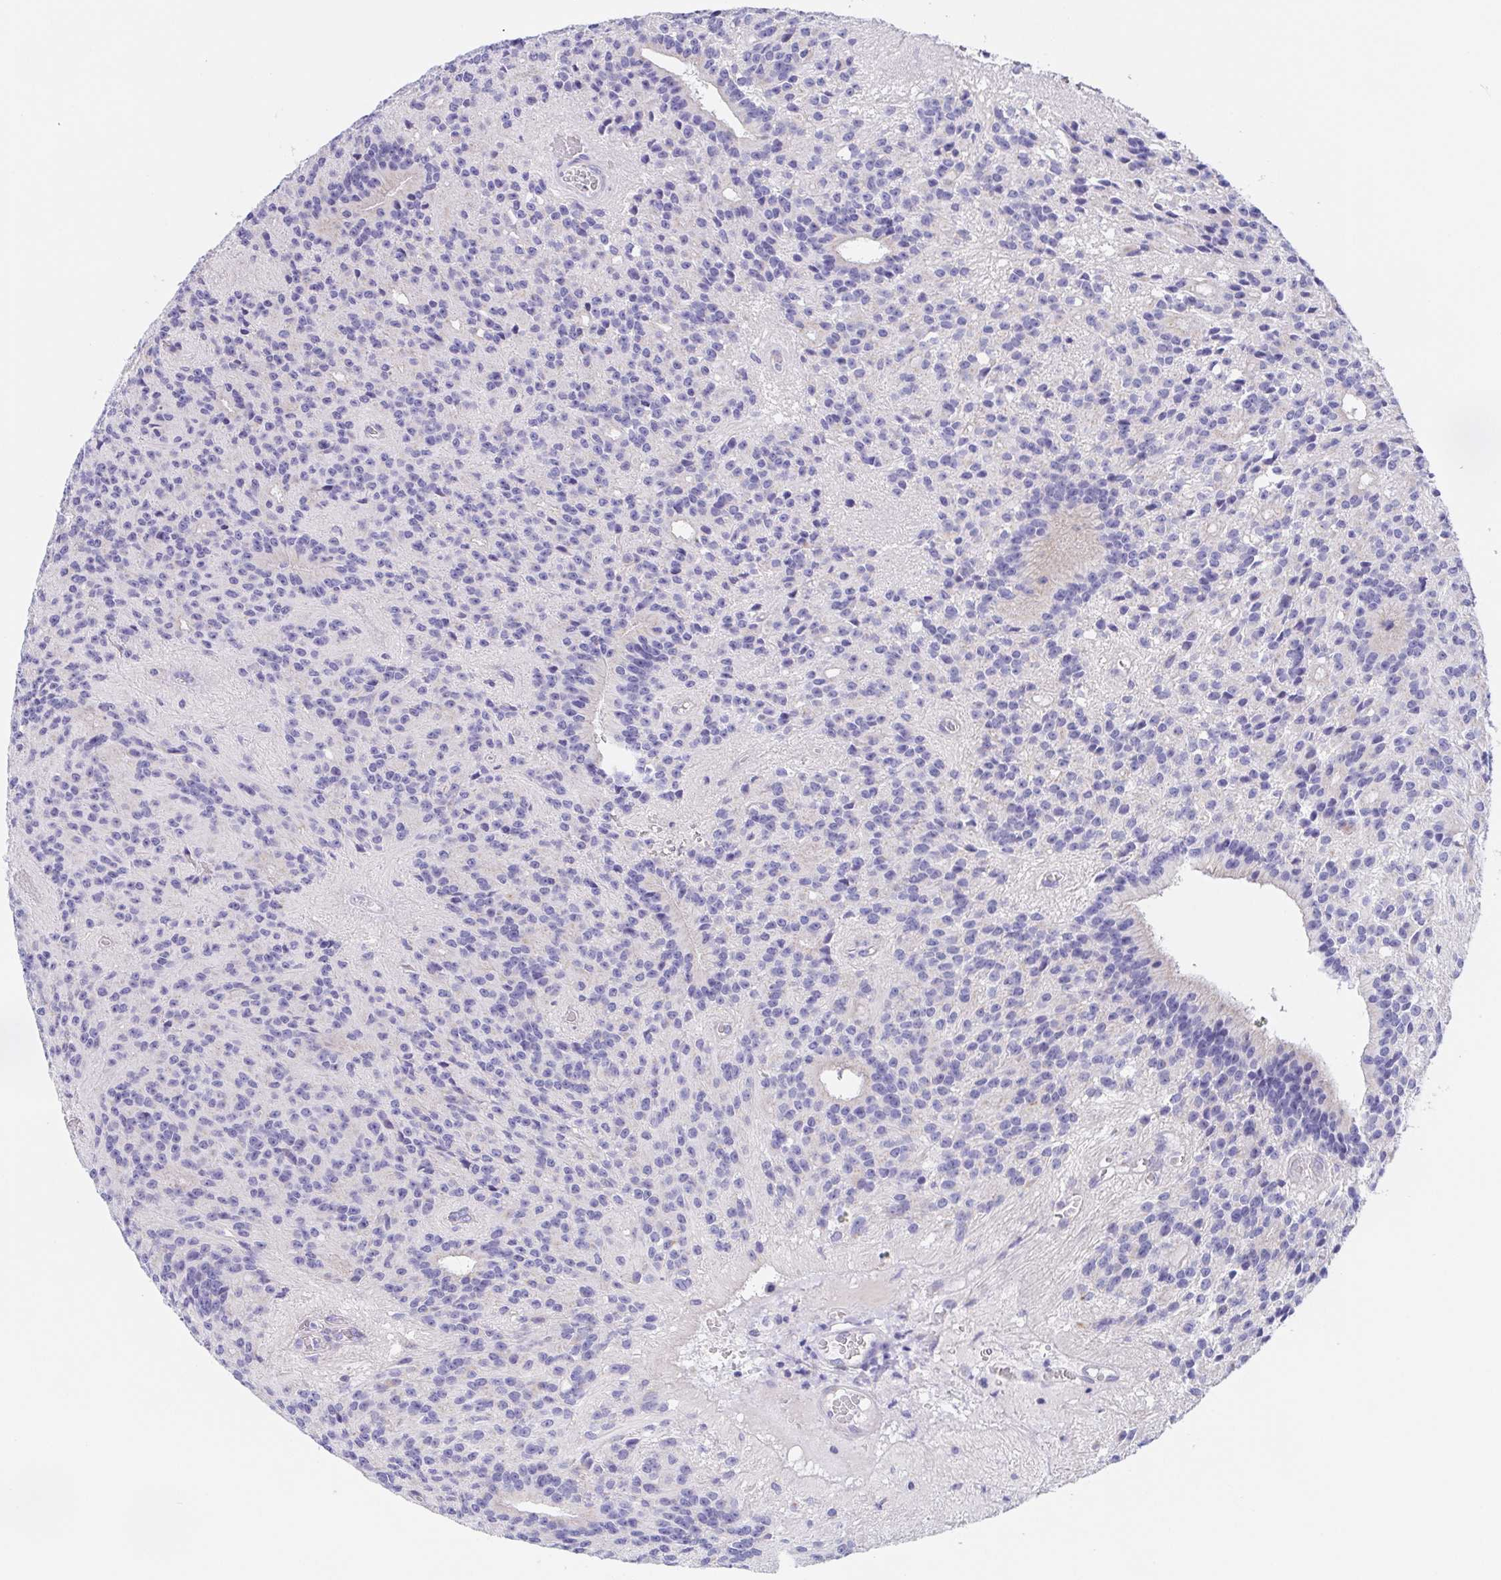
{"staining": {"intensity": "negative", "quantity": "none", "location": "none"}, "tissue": "glioma", "cell_type": "Tumor cells", "image_type": "cancer", "snomed": [{"axis": "morphology", "description": "Glioma, malignant, Low grade"}, {"axis": "topography", "description": "Brain"}], "caption": "Tumor cells are negative for protein expression in human malignant glioma (low-grade).", "gene": "SCG3", "patient": {"sex": "male", "age": 31}}